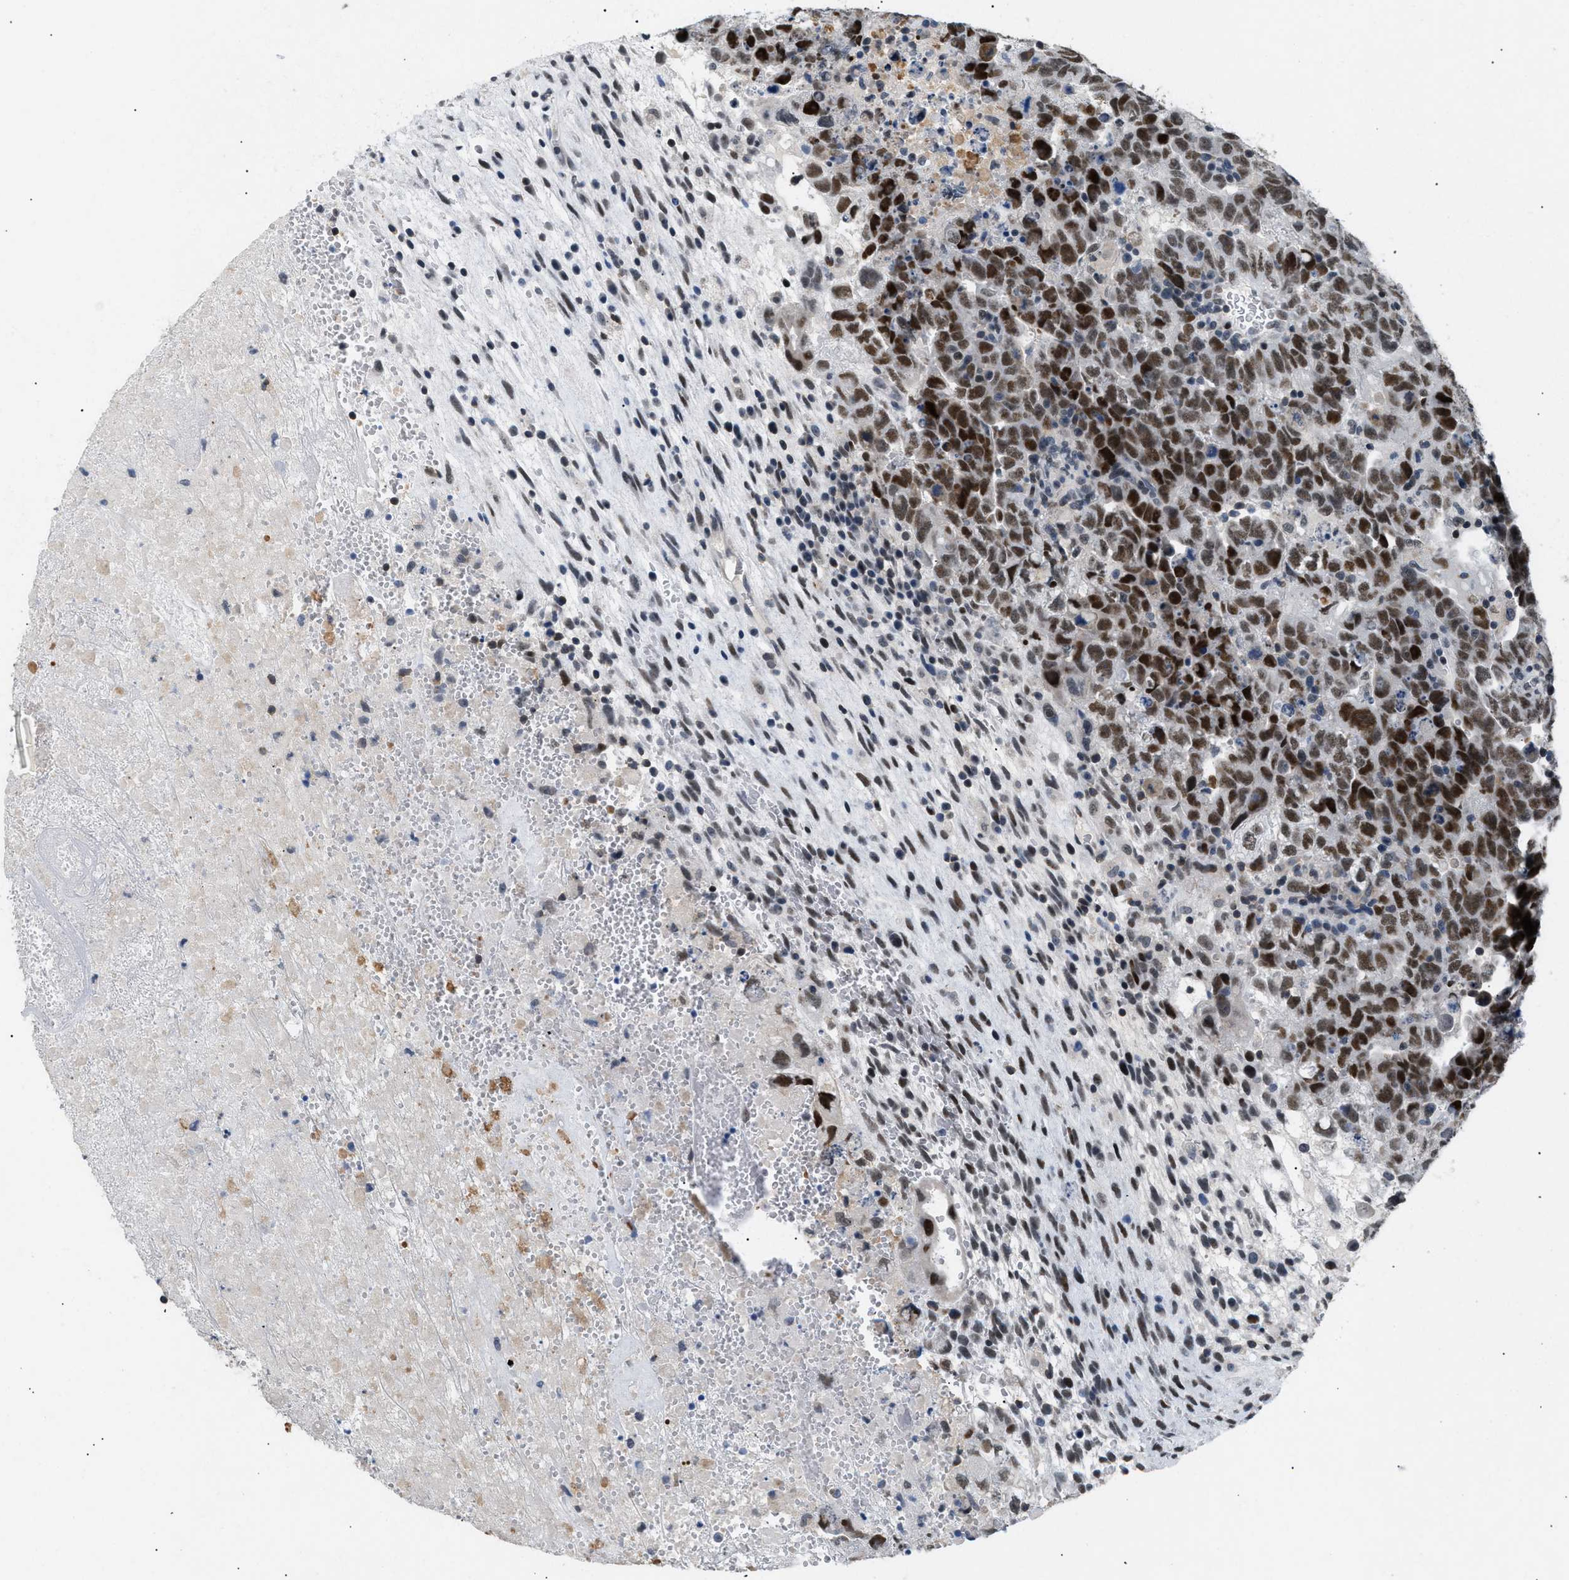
{"staining": {"intensity": "strong", "quantity": ">75%", "location": "nuclear"}, "tissue": "testis cancer", "cell_type": "Tumor cells", "image_type": "cancer", "snomed": [{"axis": "morphology", "description": "Carcinoma, Embryonal, NOS"}, {"axis": "topography", "description": "Testis"}], "caption": "Immunohistochemical staining of testis cancer reveals high levels of strong nuclear protein expression in approximately >75% of tumor cells. (DAB (3,3'-diaminobenzidine) = brown stain, brightfield microscopy at high magnification).", "gene": "KCNC3", "patient": {"sex": "male", "age": 28}}